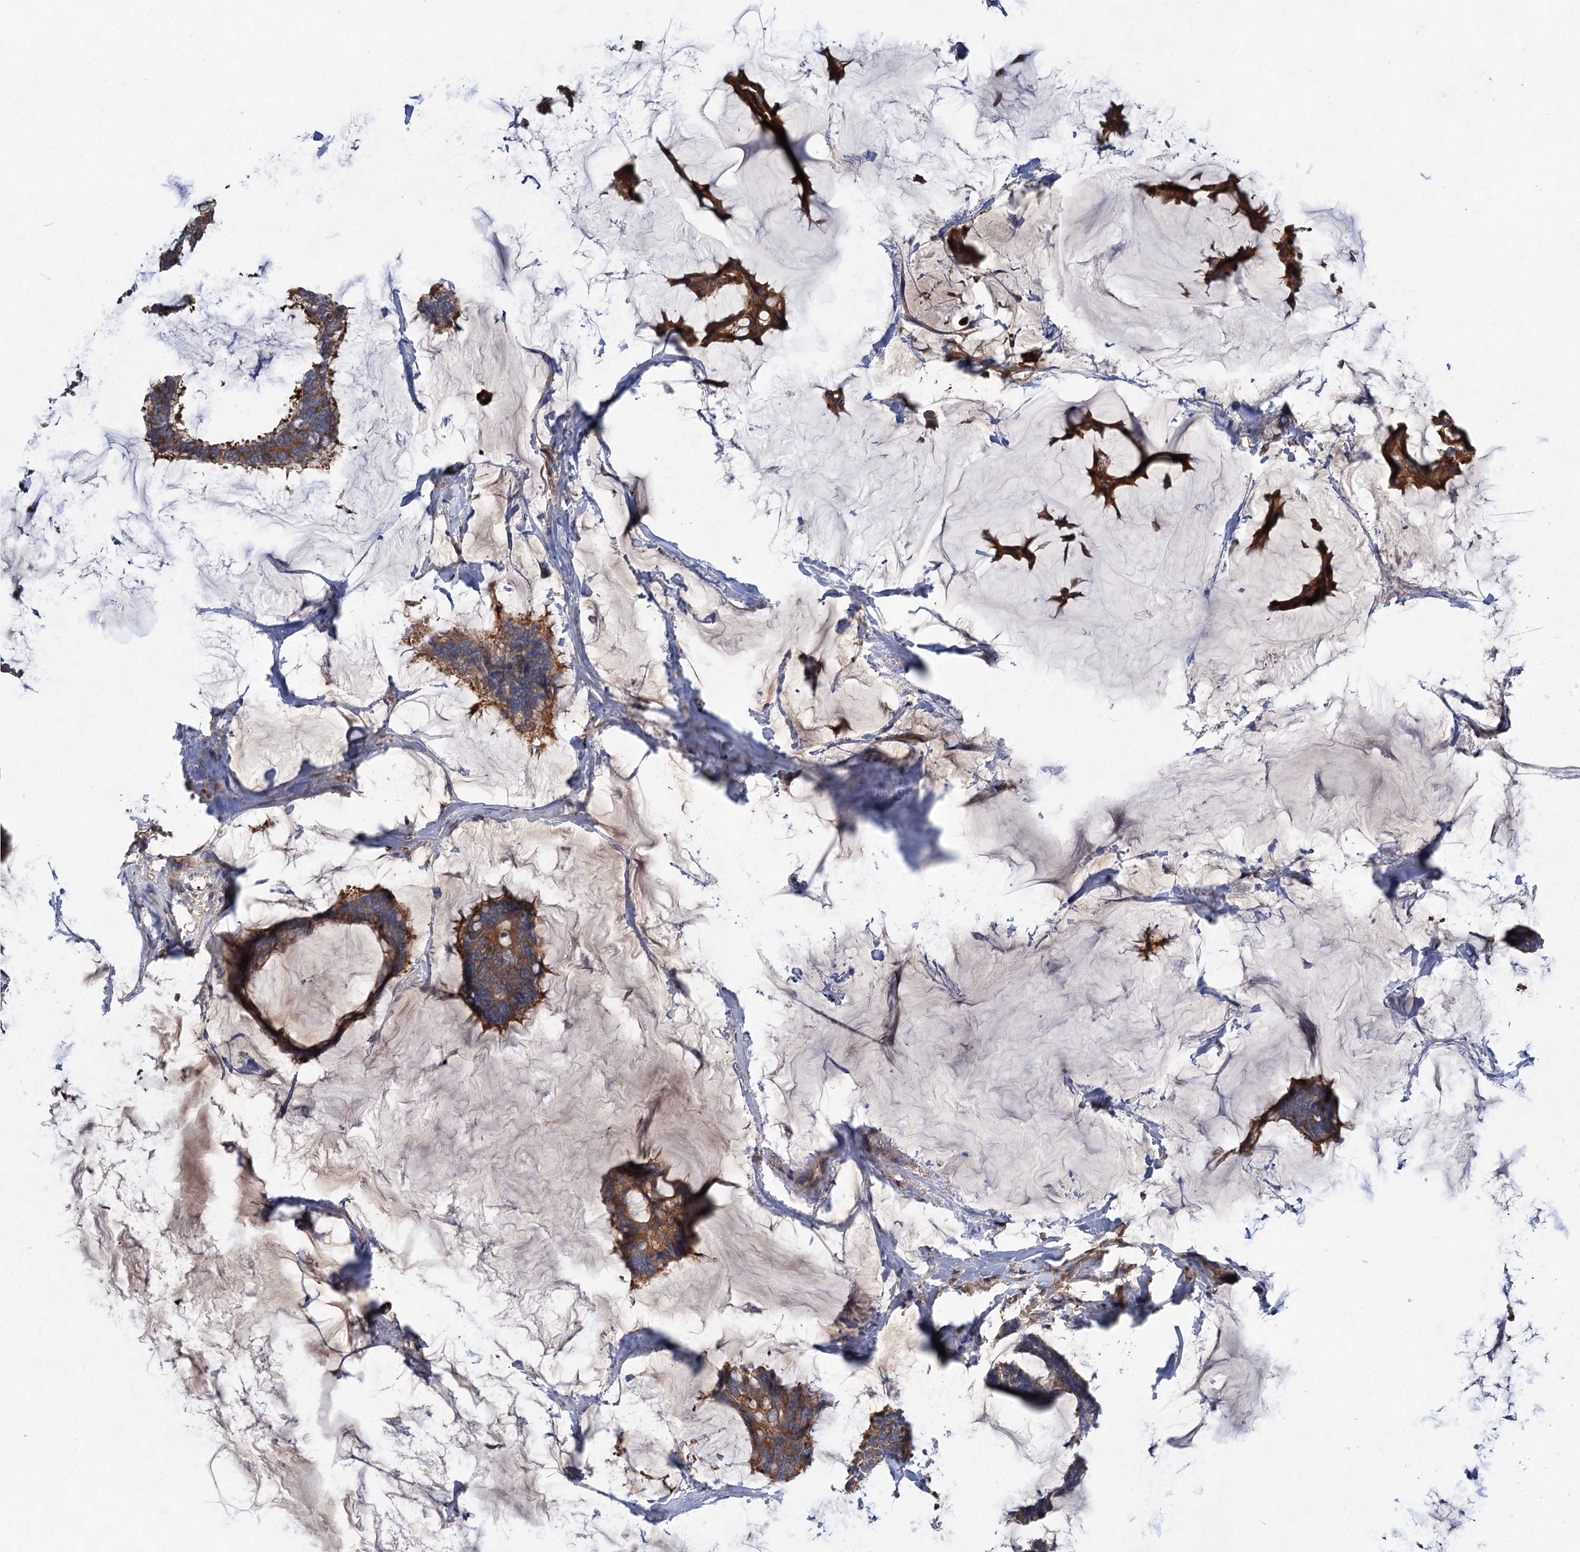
{"staining": {"intensity": "moderate", "quantity": ">75%", "location": "cytoplasmic/membranous"}, "tissue": "breast cancer", "cell_type": "Tumor cells", "image_type": "cancer", "snomed": [{"axis": "morphology", "description": "Duct carcinoma"}, {"axis": "topography", "description": "Breast"}], "caption": "Immunohistochemical staining of breast cancer (invasive ductal carcinoma) exhibits medium levels of moderate cytoplasmic/membranous positivity in about >75% of tumor cells.", "gene": "ALKBH7", "patient": {"sex": "female", "age": 93}}